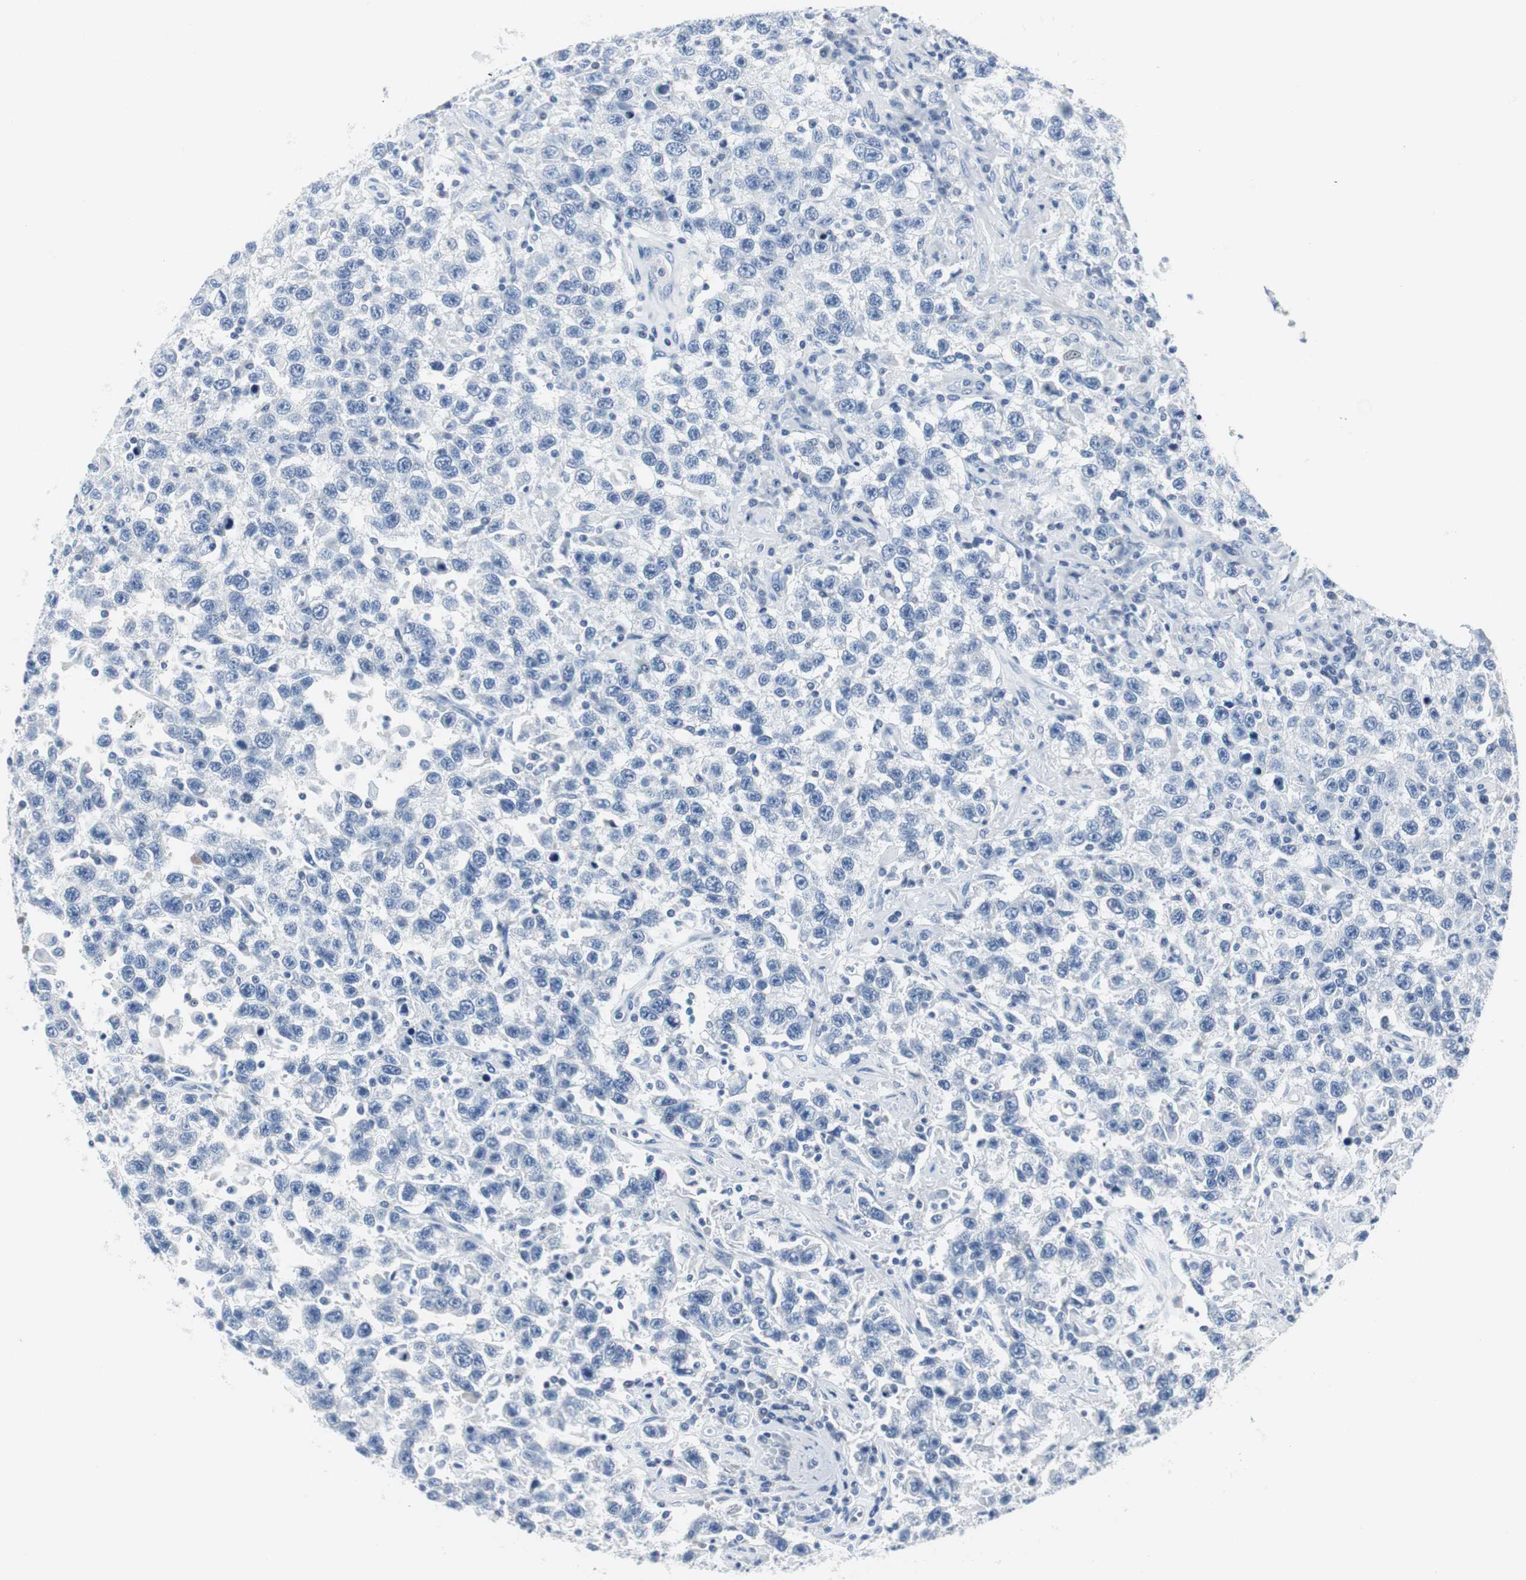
{"staining": {"intensity": "negative", "quantity": "none", "location": "none"}, "tissue": "testis cancer", "cell_type": "Tumor cells", "image_type": "cancer", "snomed": [{"axis": "morphology", "description": "Seminoma, NOS"}, {"axis": "topography", "description": "Testis"}], "caption": "Immunohistochemistry image of human testis cancer (seminoma) stained for a protein (brown), which exhibits no staining in tumor cells.", "gene": "GAP43", "patient": {"sex": "male", "age": 41}}